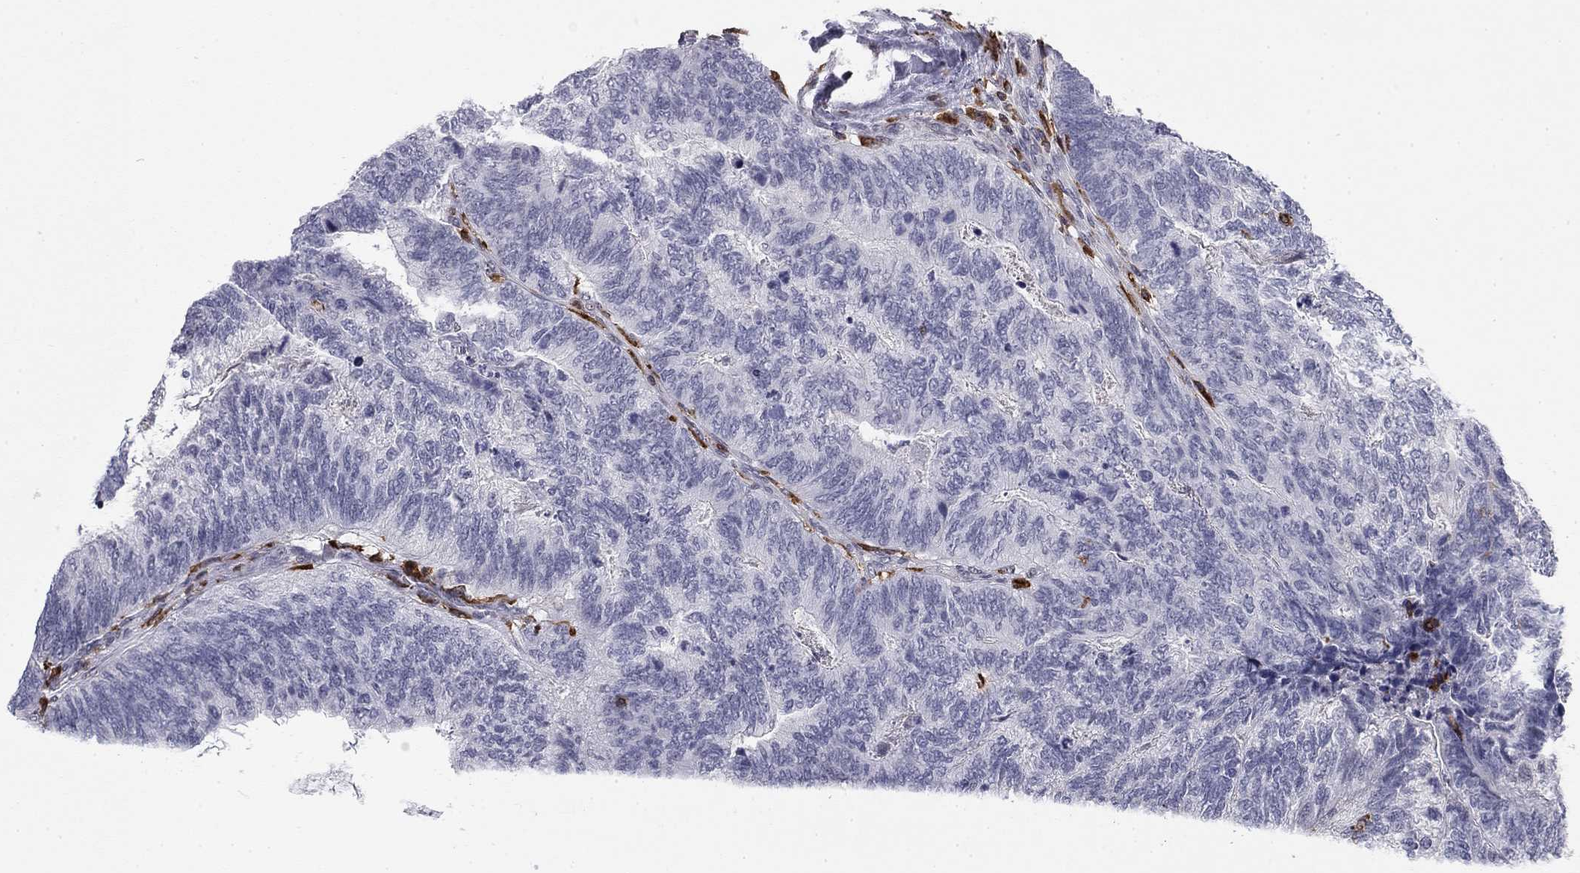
{"staining": {"intensity": "negative", "quantity": "none", "location": "none"}, "tissue": "colorectal cancer", "cell_type": "Tumor cells", "image_type": "cancer", "snomed": [{"axis": "morphology", "description": "Adenocarcinoma, NOS"}, {"axis": "topography", "description": "Colon"}], "caption": "Colorectal adenocarcinoma was stained to show a protein in brown. There is no significant staining in tumor cells.", "gene": "PLCB2", "patient": {"sex": "female", "age": 67}}